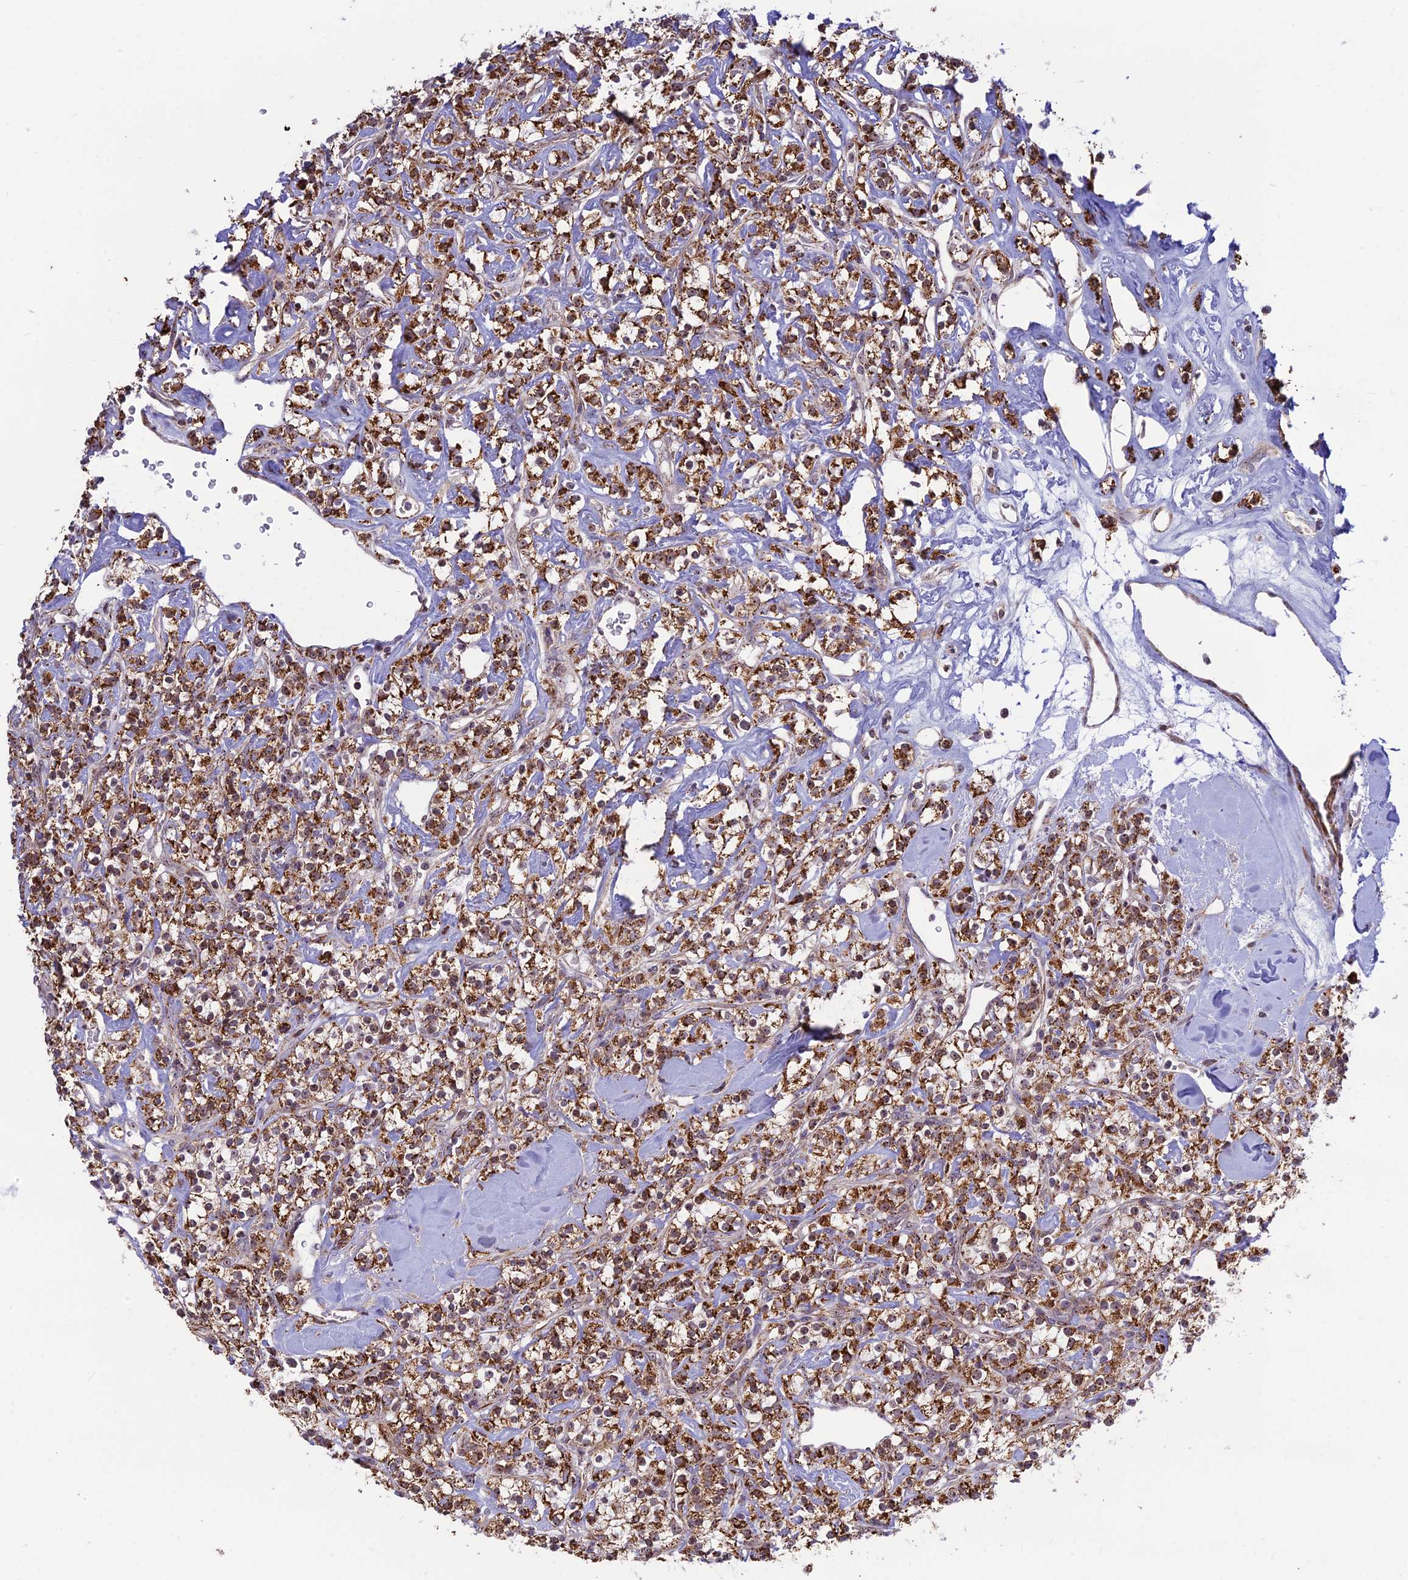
{"staining": {"intensity": "strong", "quantity": ">75%", "location": "cytoplasmic/membranous"}, "tissue": "renal cancer", "cell_type": "Tumor cells", "image_type": "cancer", "snomed": [{"axis": "morphology", "description": "Adenocarcinoma, NOS"}, {"axis": "topography", "description": "Kidney"}], "caption": "Strong cytoplasmic/membranous positivity is identified in approximately >75% of tumor cells in renal adenocarcinoma.", "gene": "POLR1G", "patient": {"sex": "male", "age": 77}}